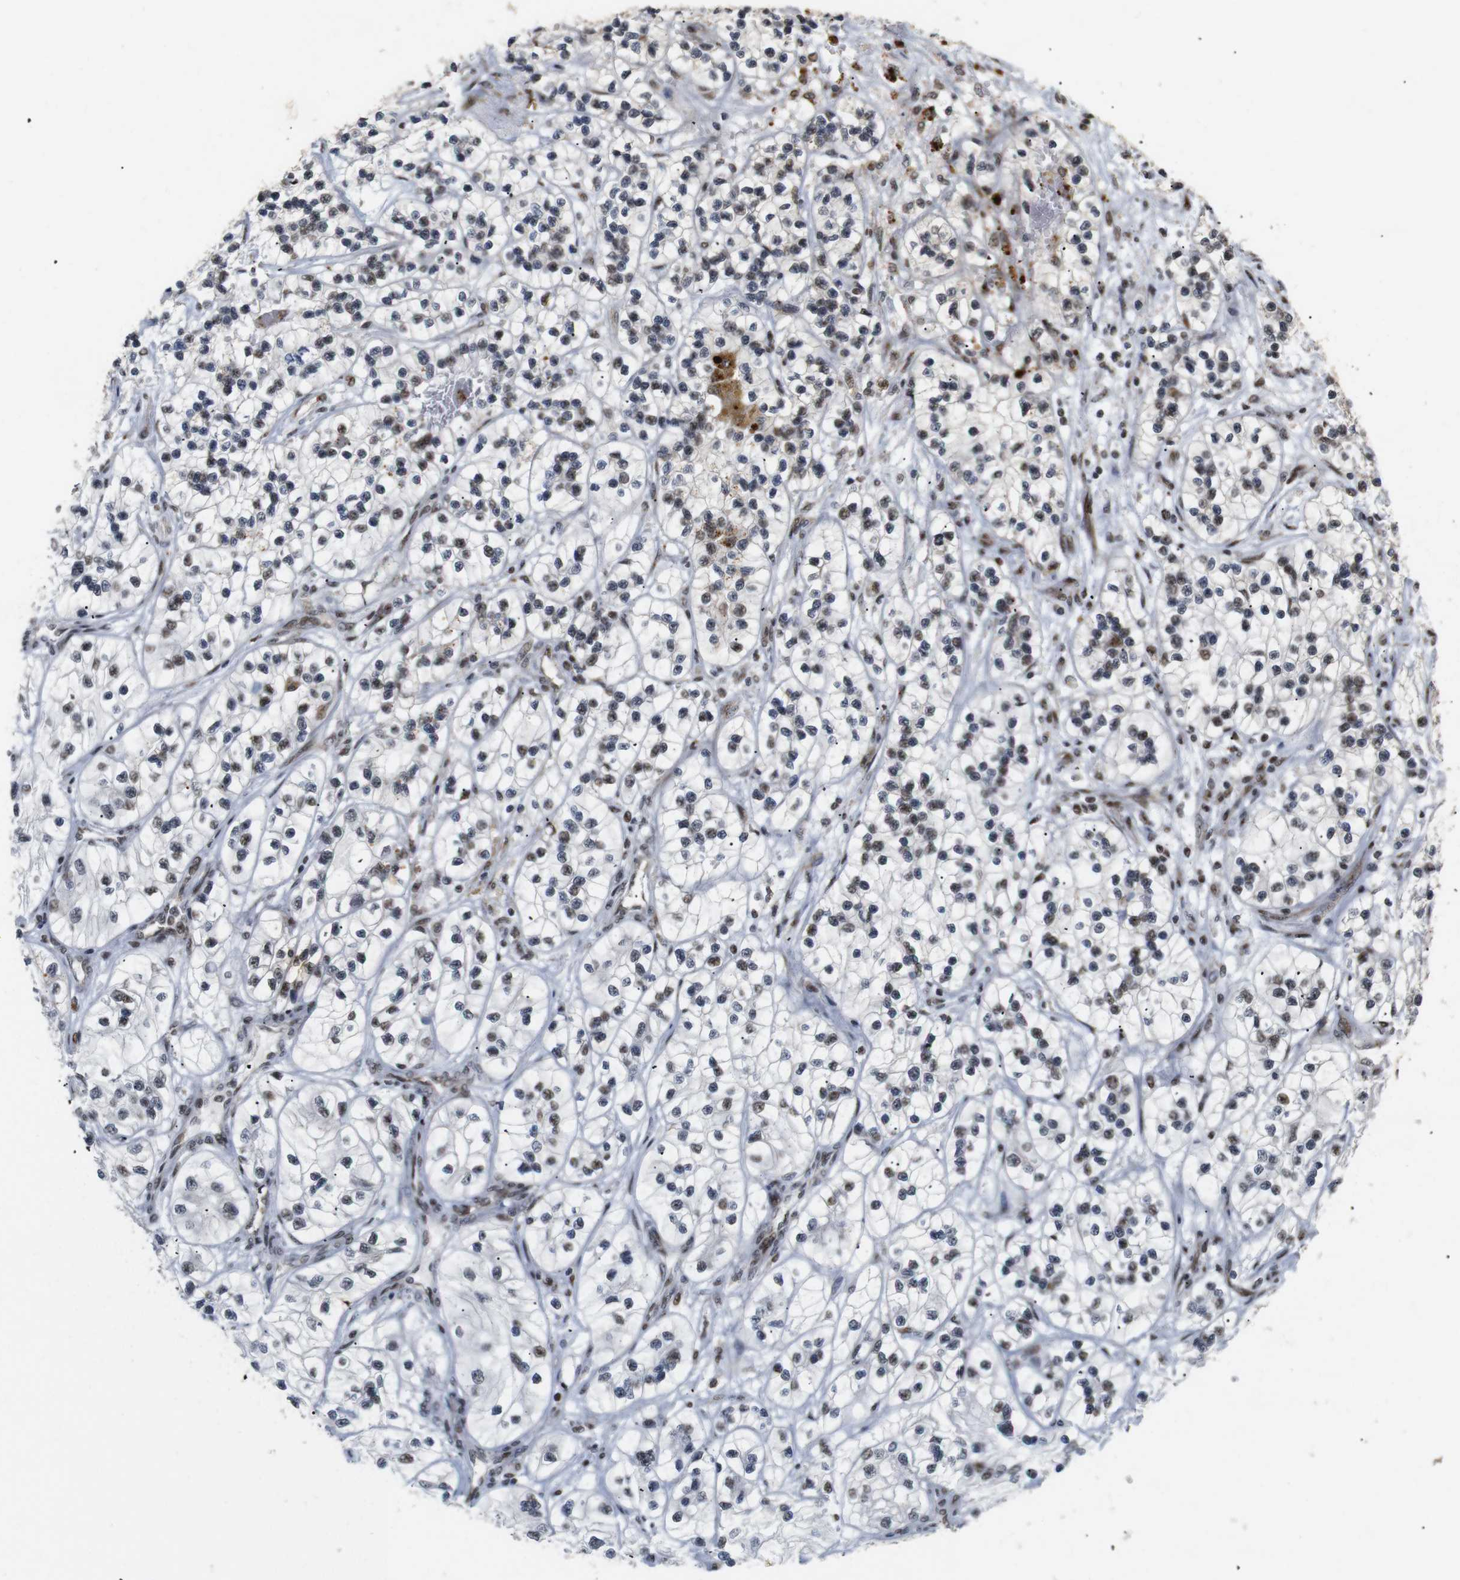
{"staining": {"intensity": "moderate", "quantity": "<25%", "location": "nuclear"}, "tissue": "renal cancer", "cell_type": "Tumor cells", "image_type": "cancer", "snomed": [{"axis": "morphology", "description": "Adenocarcinoma, NOS"}, {"axis": "topography", "description": "Kidney"}], "caption": "Human renal cancer (adenocarcinoma) stained with a brown dye exhibits moderate nuclear positive expression in about <25% of tumor cells.", "gene": "PYM1", "patient": {"sex": "female", "age": 57}}